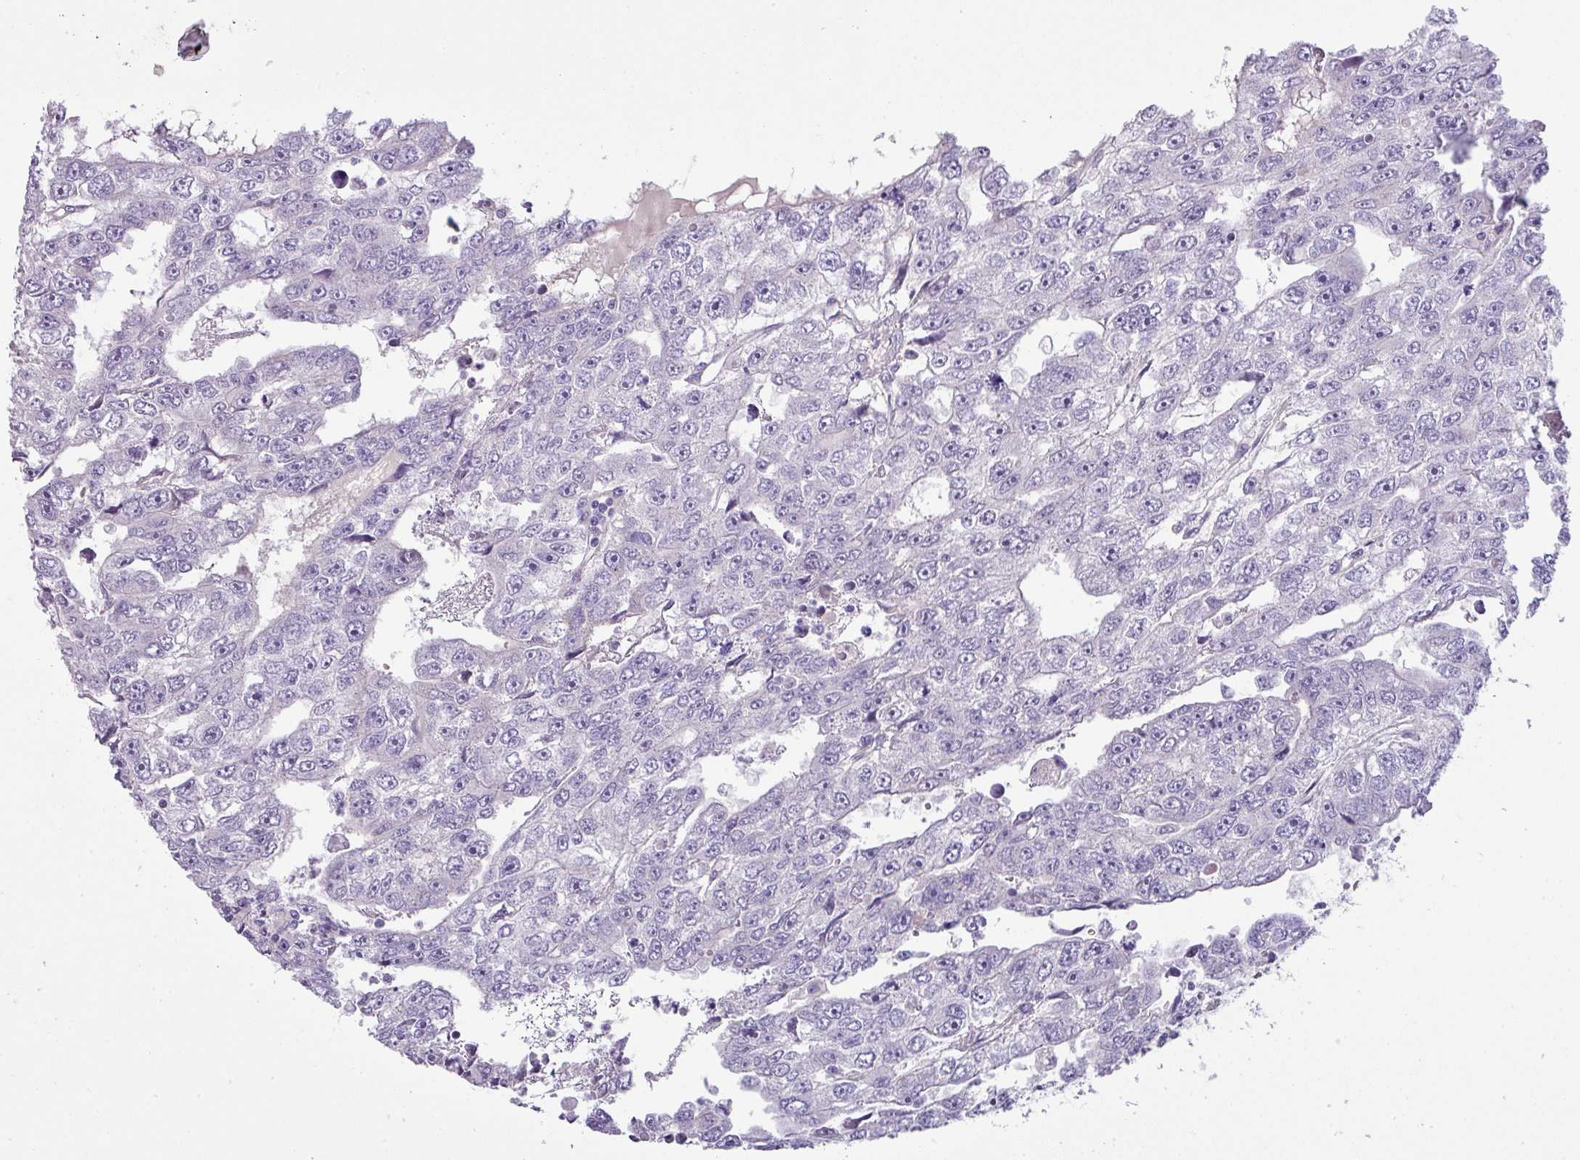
{"staining": {"intensity": "negative", "quantity": "none", "location": "none"}, "tissue": "testis cancer", "cell_type": "Tumor cells", "image_type": "cancer", "snomed": [{"axis": "morphology", "description": "Carcinoma, Embryonal, NOS"}, {"axis": "topography", "description": "Testis"}], "caption": "Histopathology image shows no significant protein expression in tumor cells of embryonal carcinoma (testis).", "gene": "PIK3R5", "patient": {"sex": "male", "age": 20}}